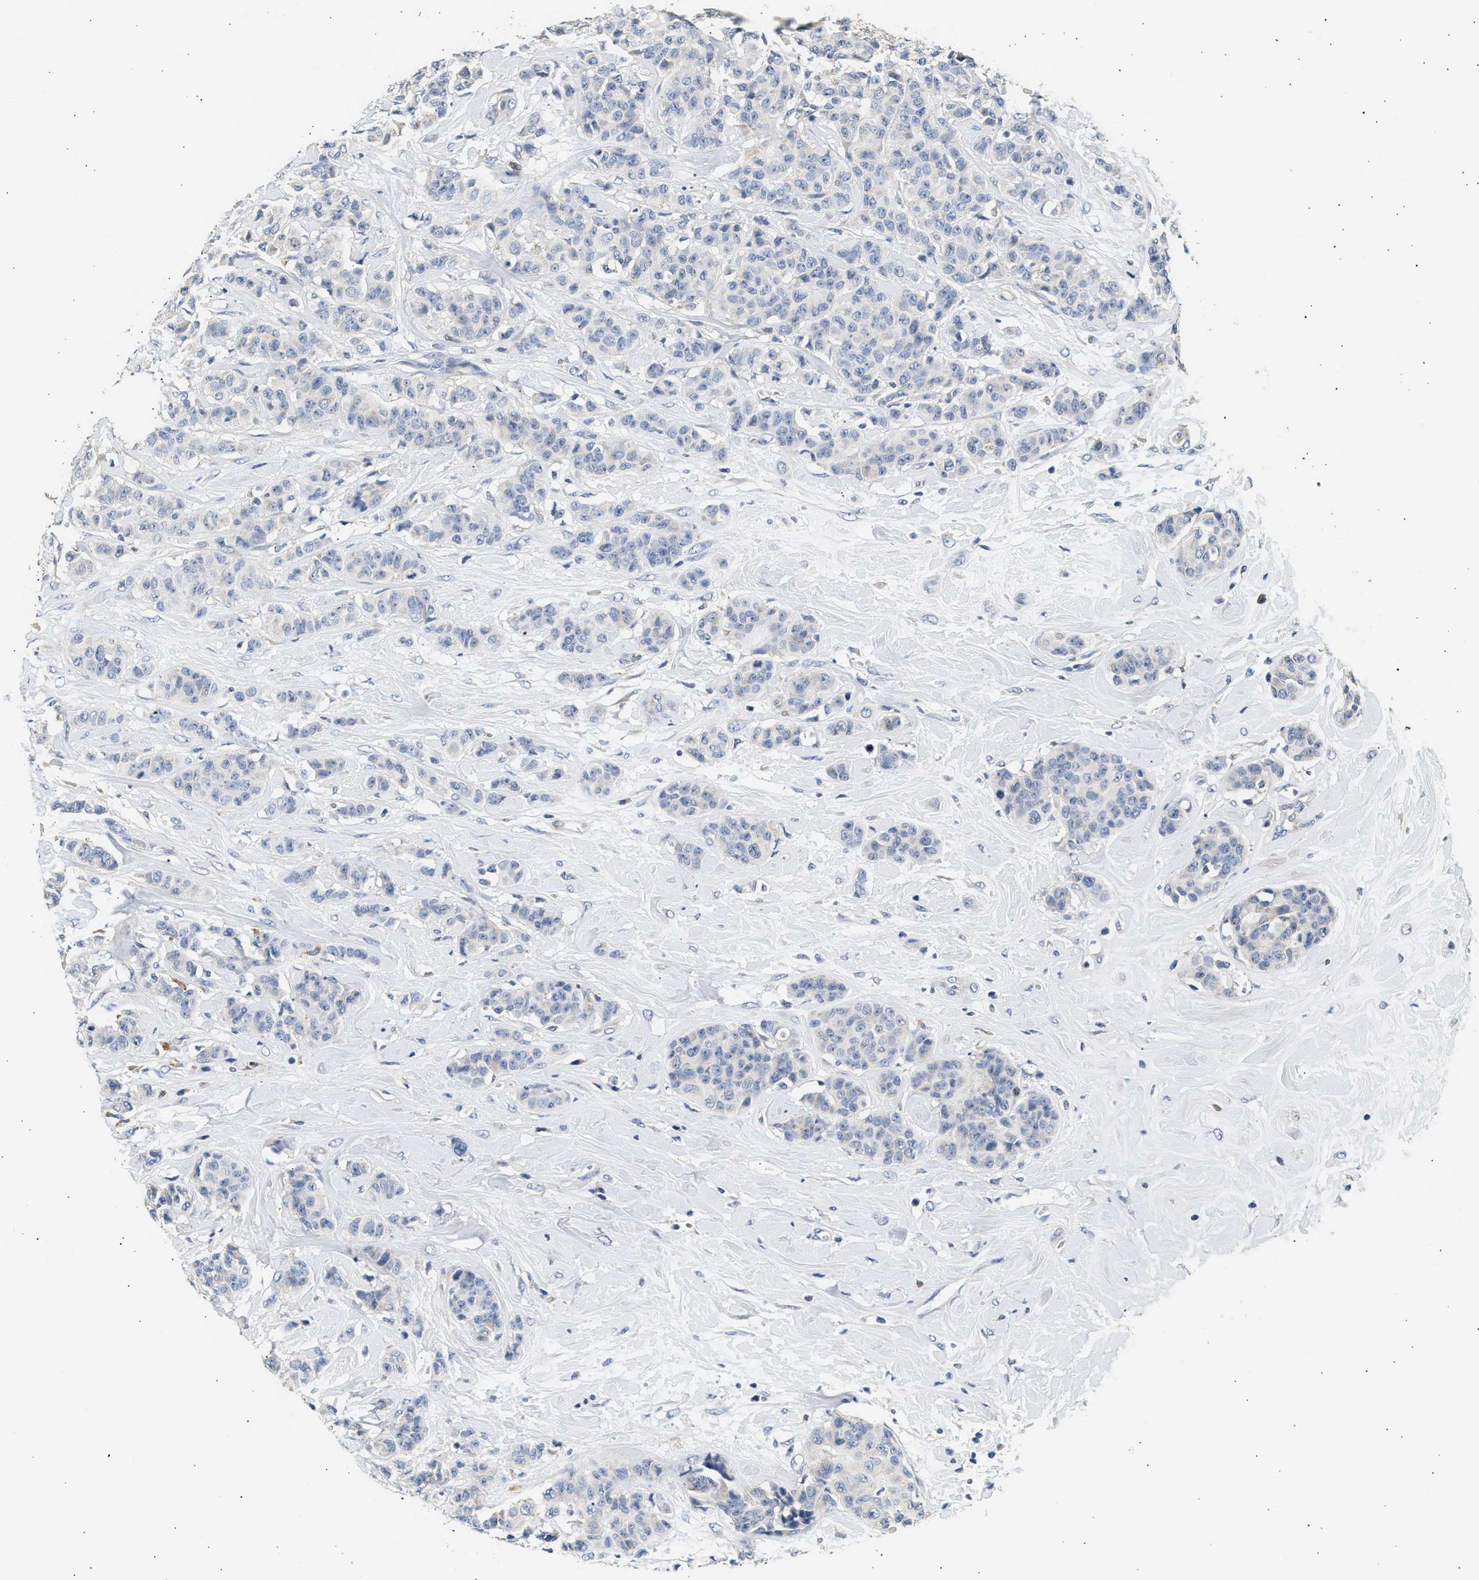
{"staining": {"intensity": "negative", "quantity": "none", "location": "none"}, "tissue": "breast cancer", "cell_type": "Tumor cells", "image_type": "cancer", "snomed": [{"axis": "morphology", "description": "Normal tissue, NOS"}, {"axis": "morphology", "description": "Duct carcinoma"}, {"axis": "topography", "description": "Breast"}], "caption": "Immunohistochemistry (IHC) histopathology image of human breast cancer stained for a protein (brown), which demonstrates no expression in tumor cells. (Stains: DAB immunohistochemistry with hematoxylin counter stain, Microscopy: brightfield microscopy at high magnification).", "gene": "WDR31", "patient": {"sex": "female", "age": 40}}